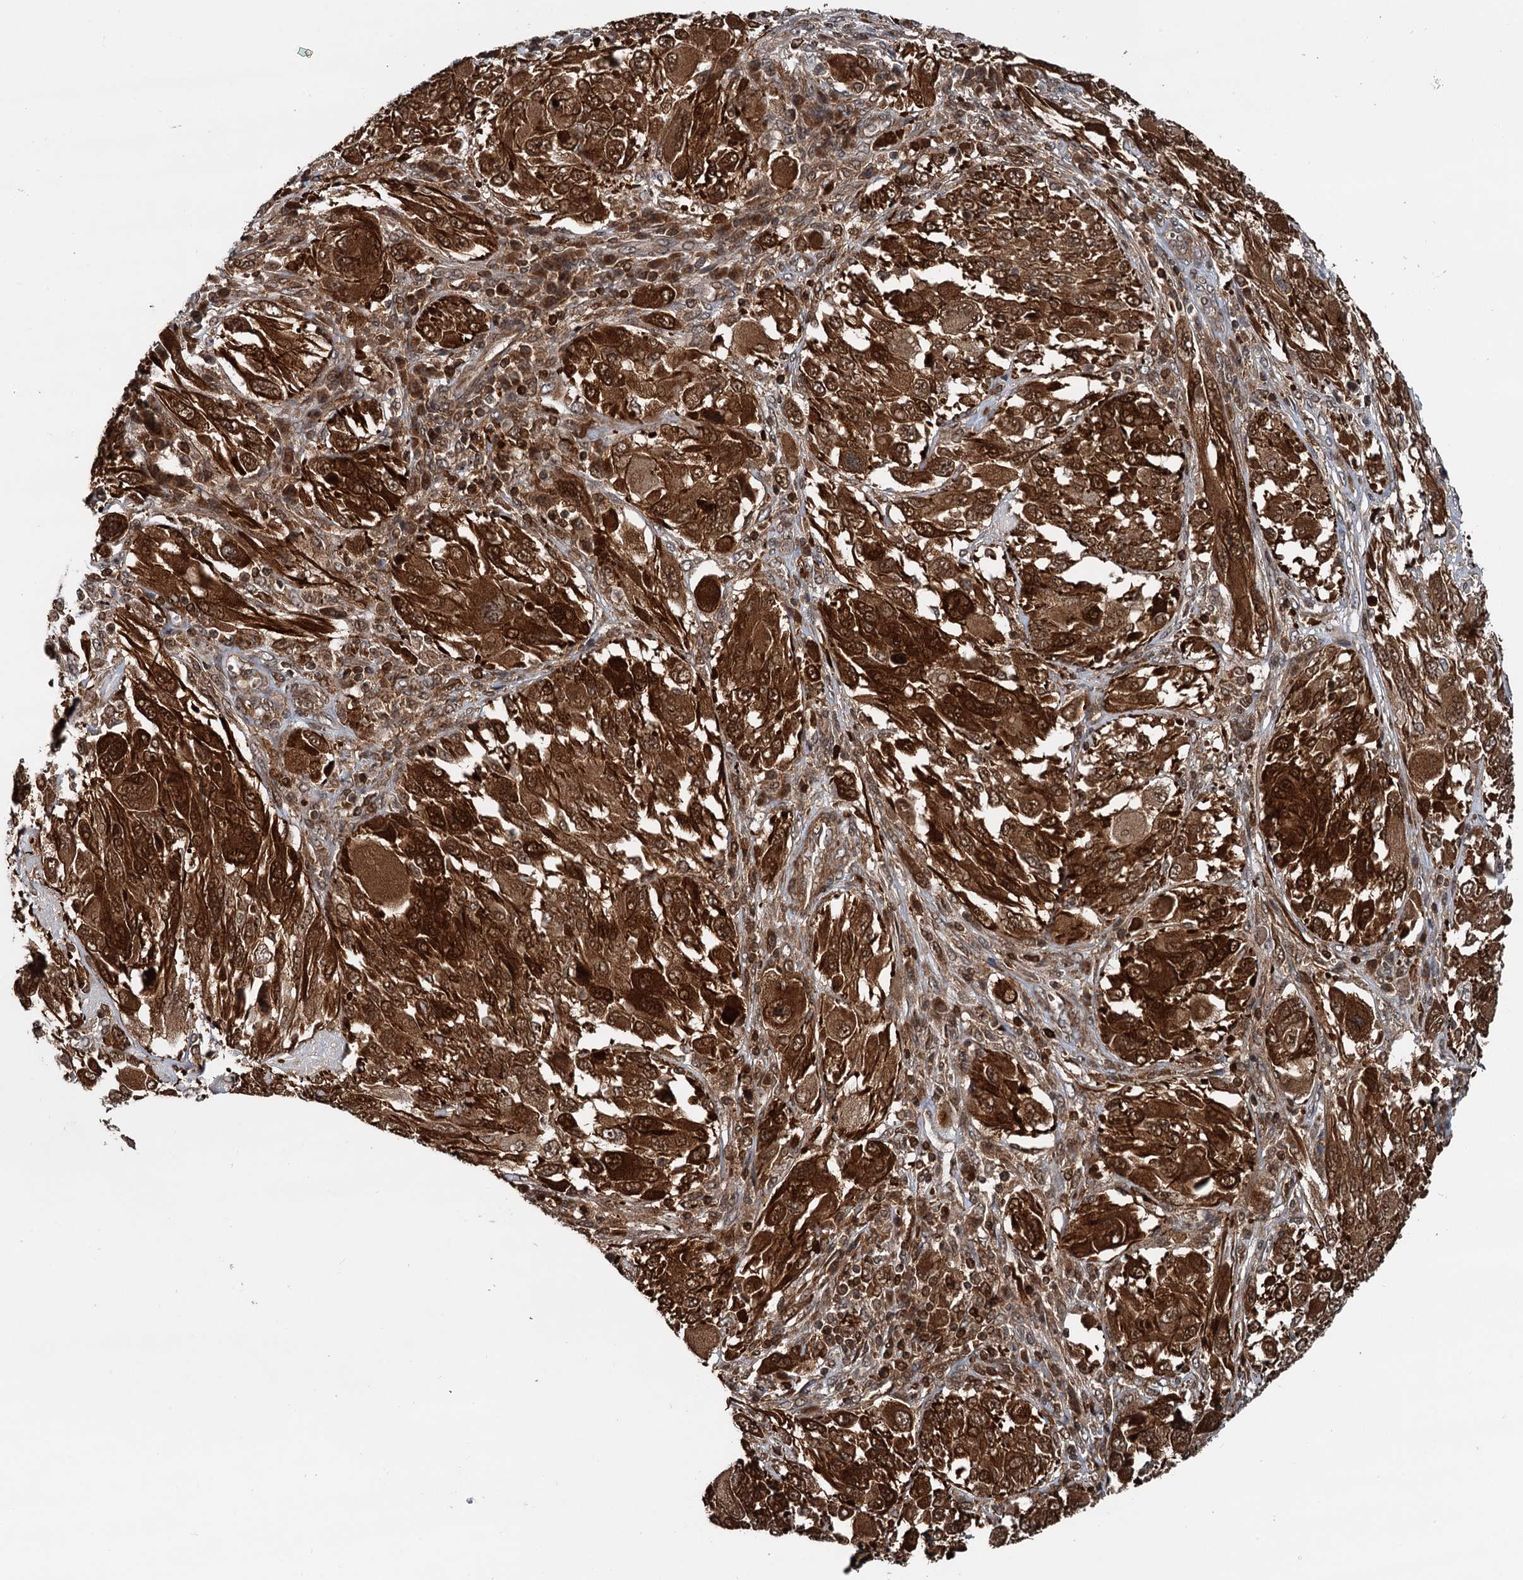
{"staining": {"intensity": "strong", "quantity": ">75%", "location": "cytoplasmic/membranous,nuclear"}, "tissue": "melanoma", "cell_type": "Tumor cells", "image_type": "cancer", "snomed": [{"axis": "morphology", "description": "Malignant melanoma, NOS"}, {"axis": "topography", "description": "Skin"}], "caption": "A histopathology image of human malignant melanoma stained for a protein demonstrates strong cytoplasmic/membranous and nuclear brown staining in tumor cells. The staining is performed using DAB brown chromogen to label protein expression. The nuclei are counter-stained blue using hematoxylin.", "gene": "STUB1", "patient": {"sex": "female", "age": 91}}